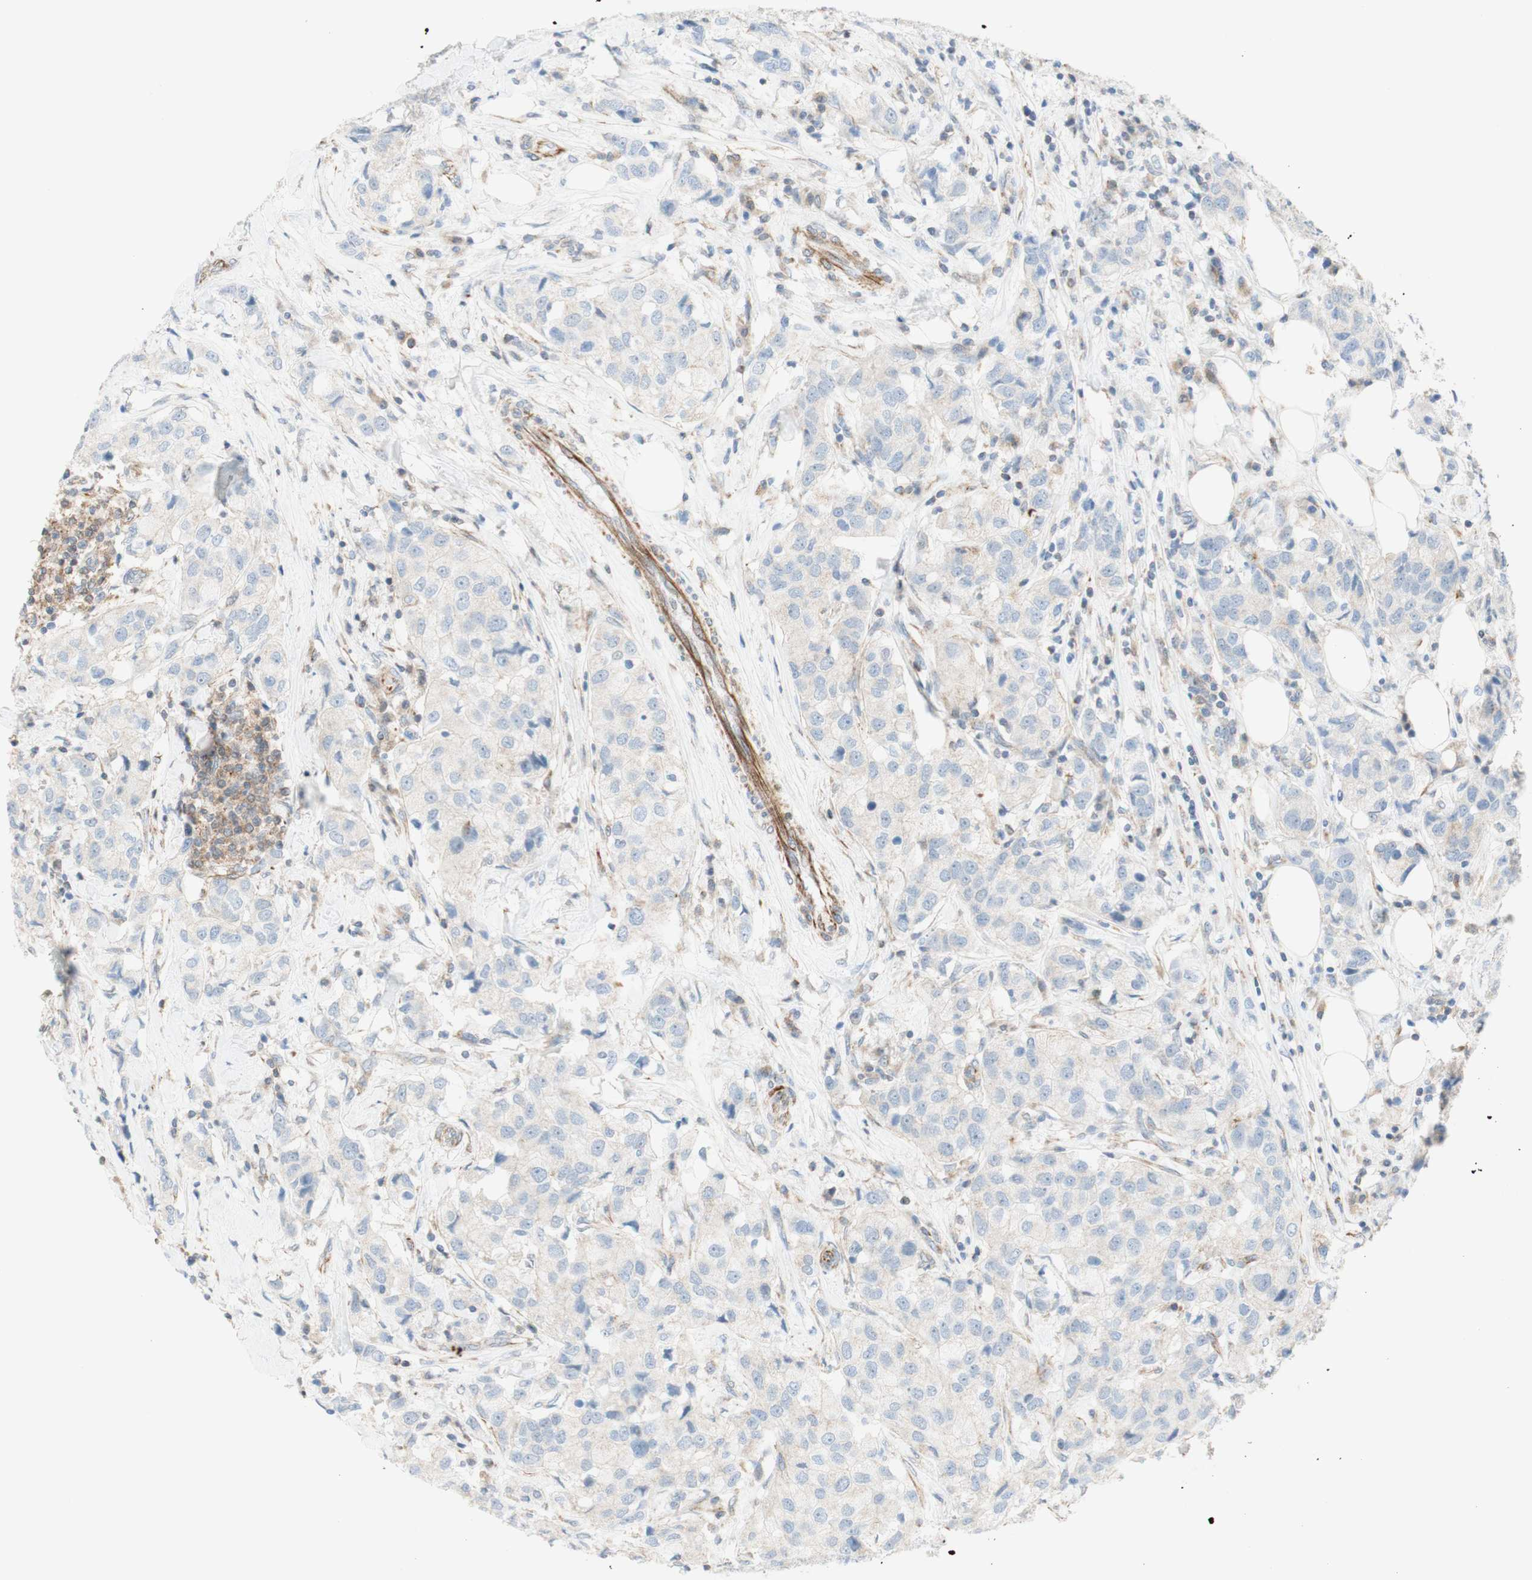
{"staining": {"intensity": "weak", "quantity": ">75%", "location": "cytoplasmic/membranous"}, "tissue": "breast cancer", "cell_type": "Tumor cells", "image_type": "cancer", "snomed": [{"axis": "morphology", "description": "Duct carcinoma"}, {"axis": "topography", "description": "Breast"}], "caption": "DAB (3,3'-diaminobenzidine) immunohistochemical staining of human breast cancer (intraductal carcinoma) shows weak cytoplasmic/membranous protein positivity in about >75% of tumor cells.", "gene": "POU2AF1", "patient": {"sex": "female", "age": 80}}